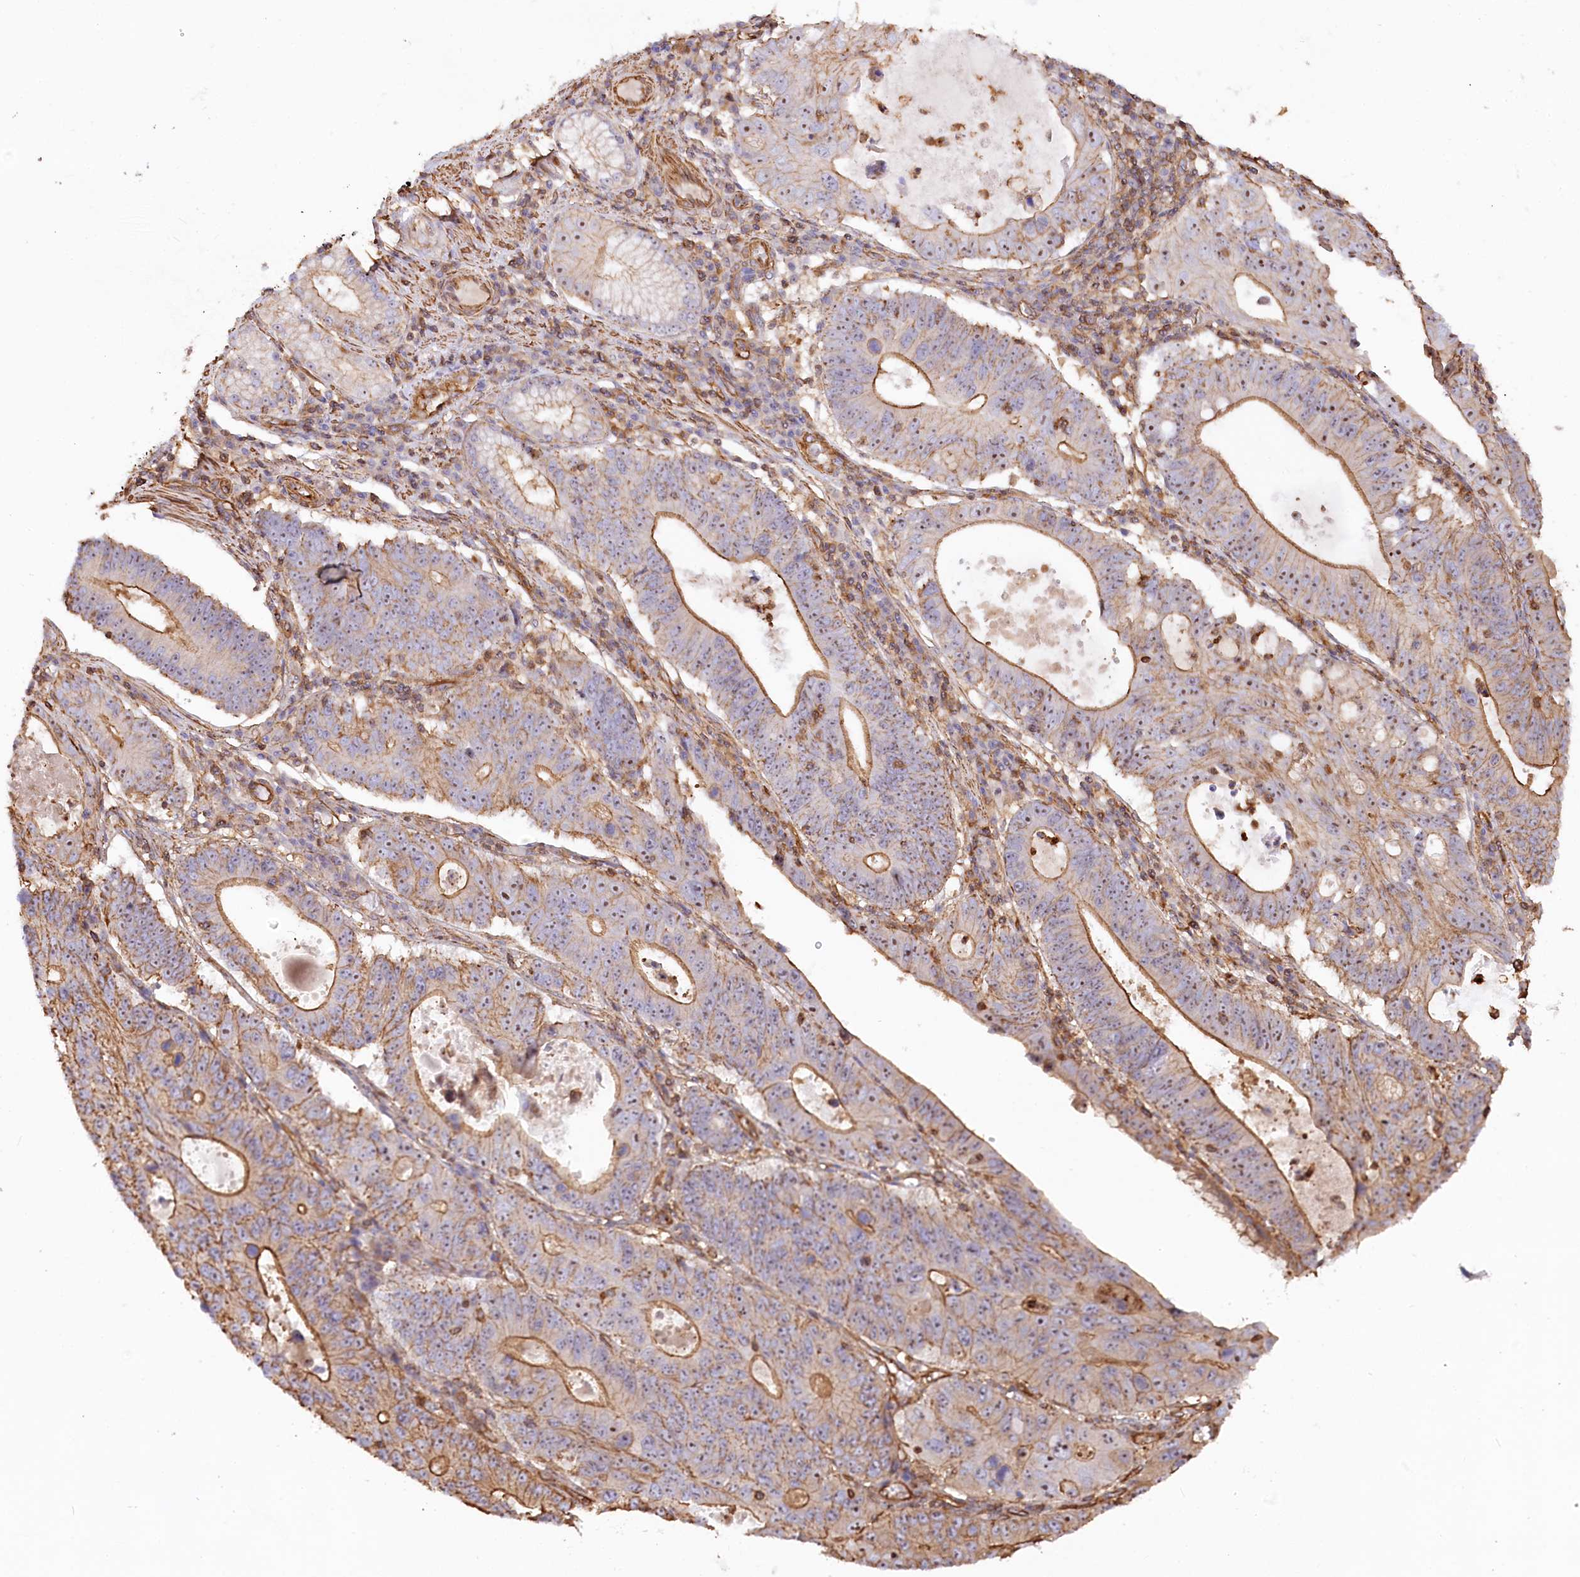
{"staining": {"intensity": "moderate", "quantity": "25%-75%", "location": "cytoplasmic/membranous"}, "tissue": "stomach cancer", "cell_type": "Tumor cells", "image_type": "cancer", "snomed": [{"axis": "morphology", "description": "Adenocarcinoma, NOS"}, {"axis": "topography", "description": "Stomach"}], "caption": "IHC (DAB) staining of human stomach cancer (adenocarcinoma) demonstrates moderate cytoplasmic/membranous protein positivity in approximately 25%-75% of tumor cells. The protein of interest is stained brown, and the nuclei are stained in blue (DAB (3,3'-diaminobenzidine) IHC with brightfield microscopy, high magnification).", "gene": "WDR36", "patient": {"sex": "male", "age": 59}}